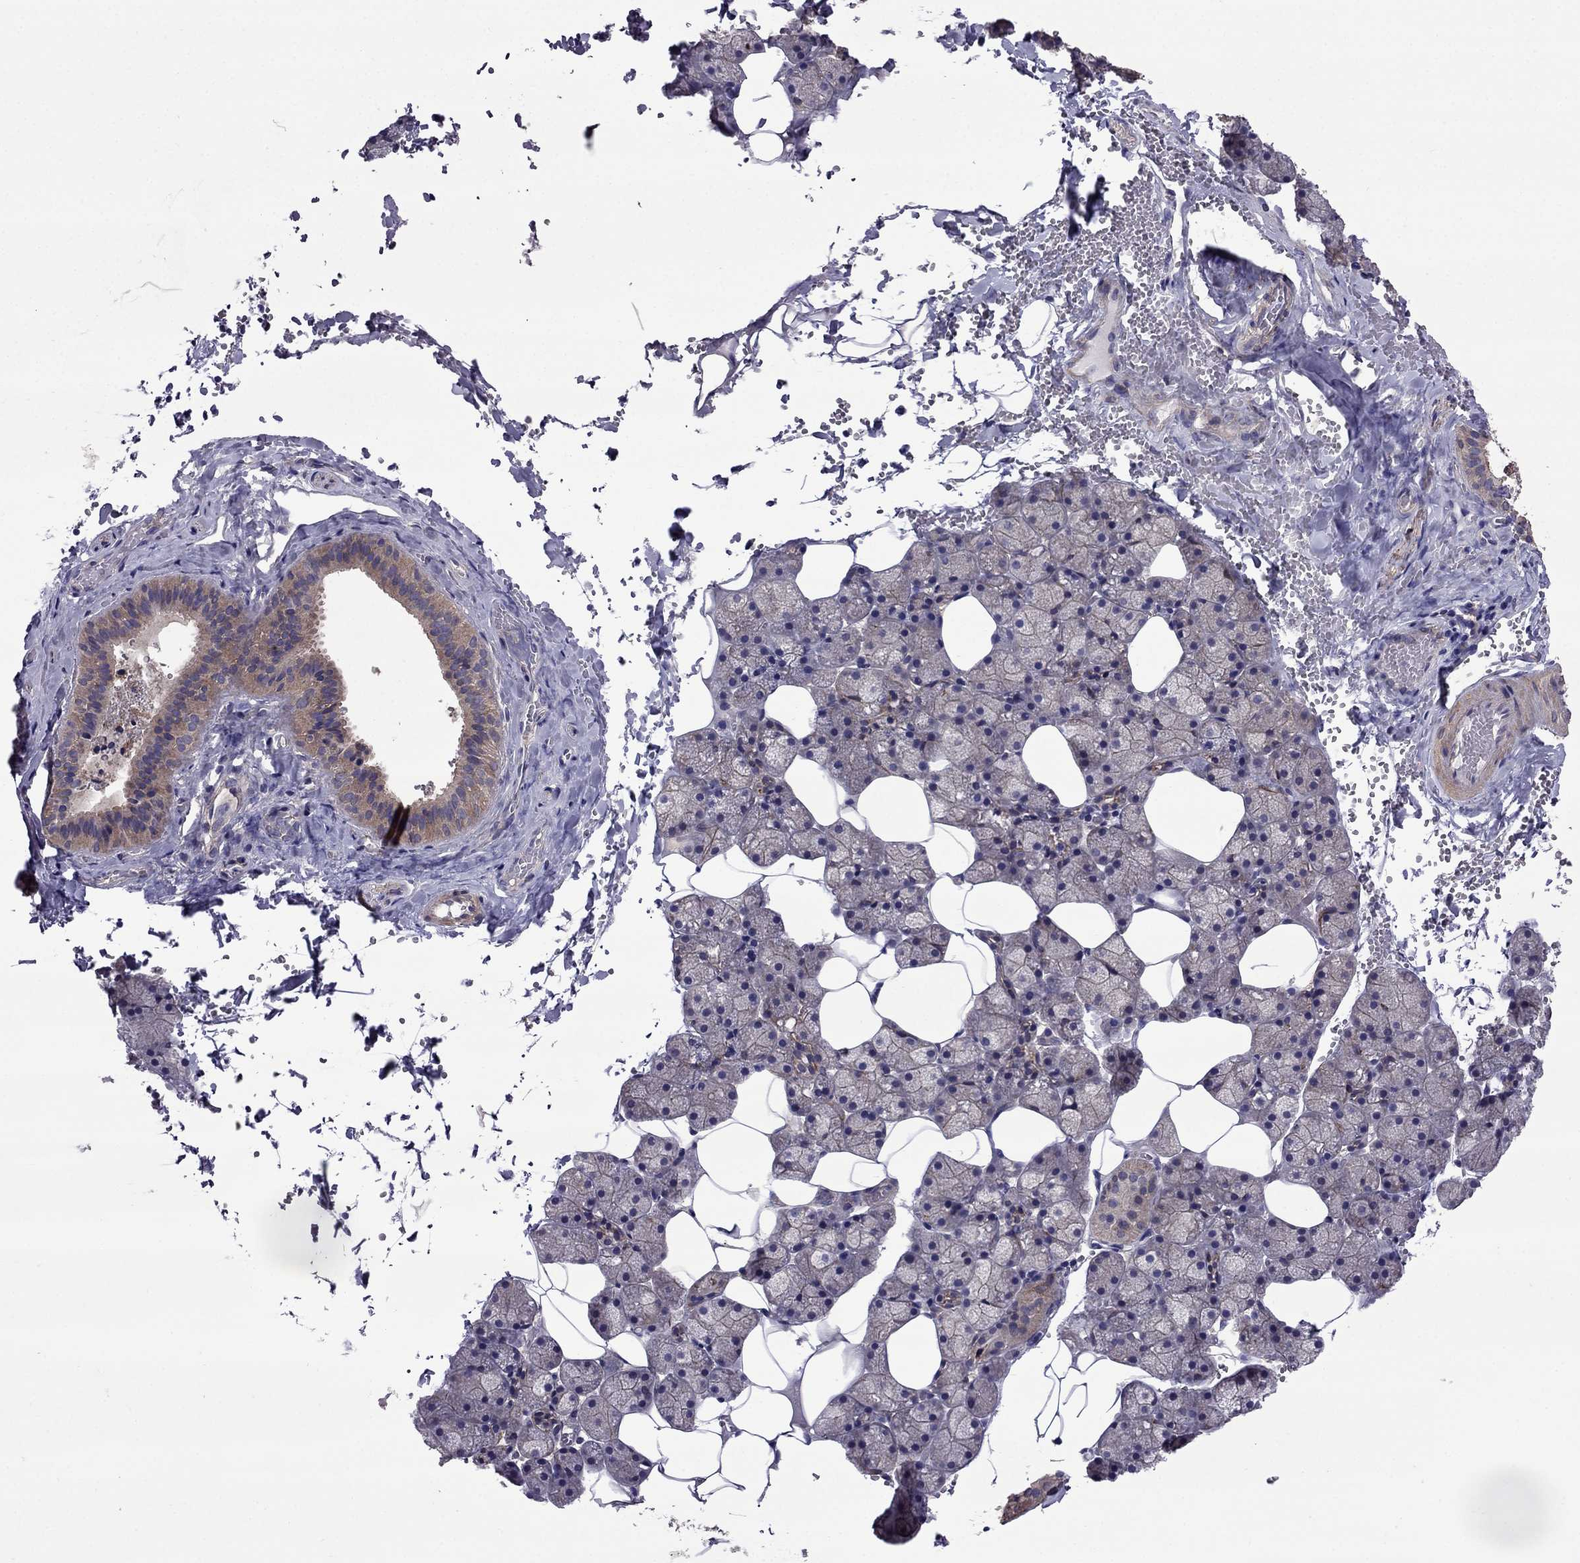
{"staining": {"intensity": "moderate", "quantity": ">75%", "location": "cytoplasmic/membranous"}, "tissue": "salivary gland", "cell_type": "Glandular cells", "image_type": "normal", "snomed": [{"axis": "morphology", "description": "Normal tissue, NOS"}, {"axis": "topography", "description": "Salivary gland"}], "caption": "An immunohistochemistry (IHC) histopathology image of normal tissue is shown. Protein staining in brown highlights moderate cytoplasmic/membranous positivity in salivary gland within glandular cells.", "gene": "ITGB1", "patient": {"sex": "male", "age": 38}}